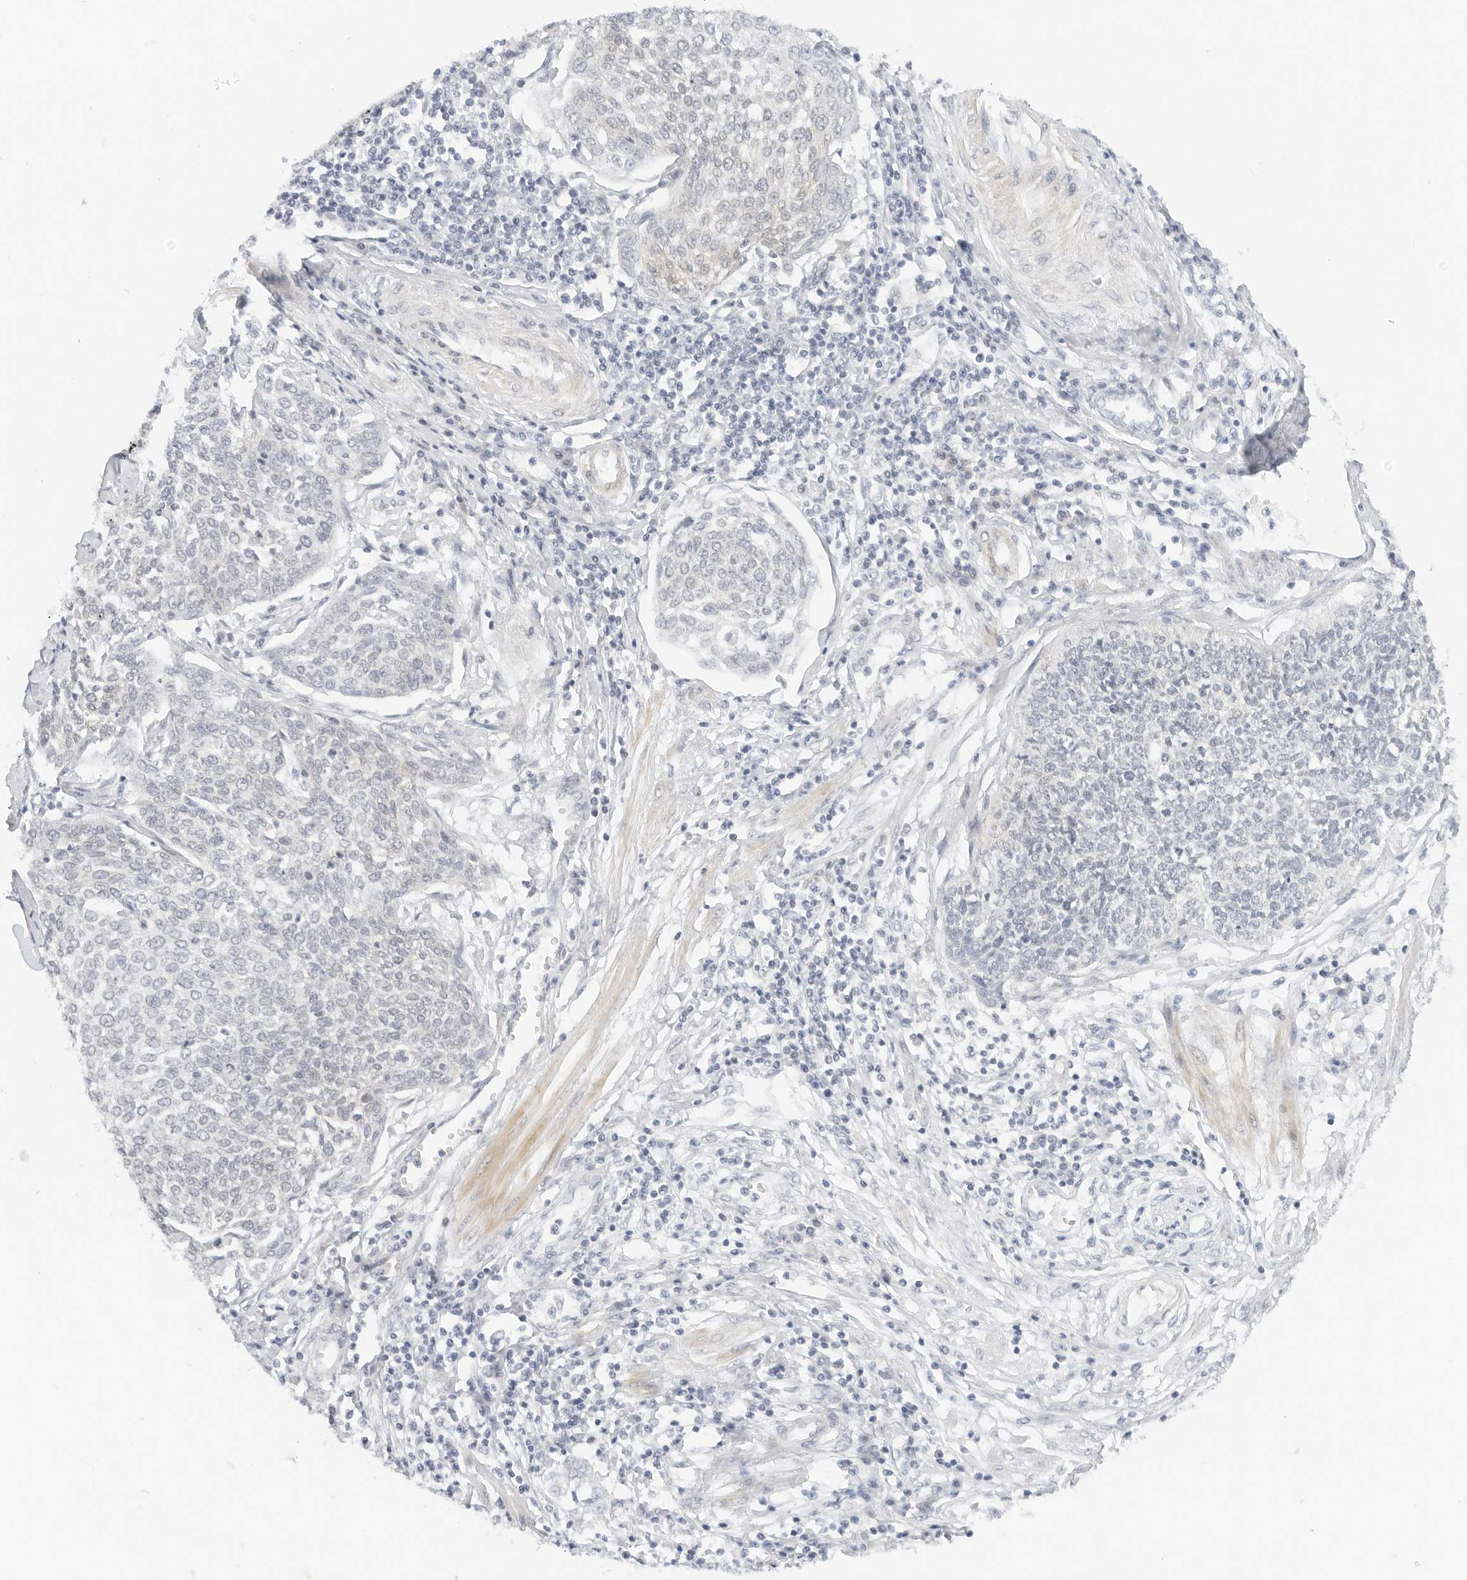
{"staining": {"intensity": "negative", "quantity": "none", "location": "none"}, "tissue": "cervical cancer", "cell_type": "Tumor cells", "image_type": "cancer", "snomed": [{"axis": "morphology", "description": "Squamous cell carcinoma, NOS"}, {"axis": "topography", "description": "Cervix"}], "caption": "Immunohistochemistry histopathology image of neoplastic tissue: cervical cancer stained with DAB demonstrates no significant protein staining in tumor cells.", "gene": "NEO1", "patient": {"sex": "female", "age": 34}}